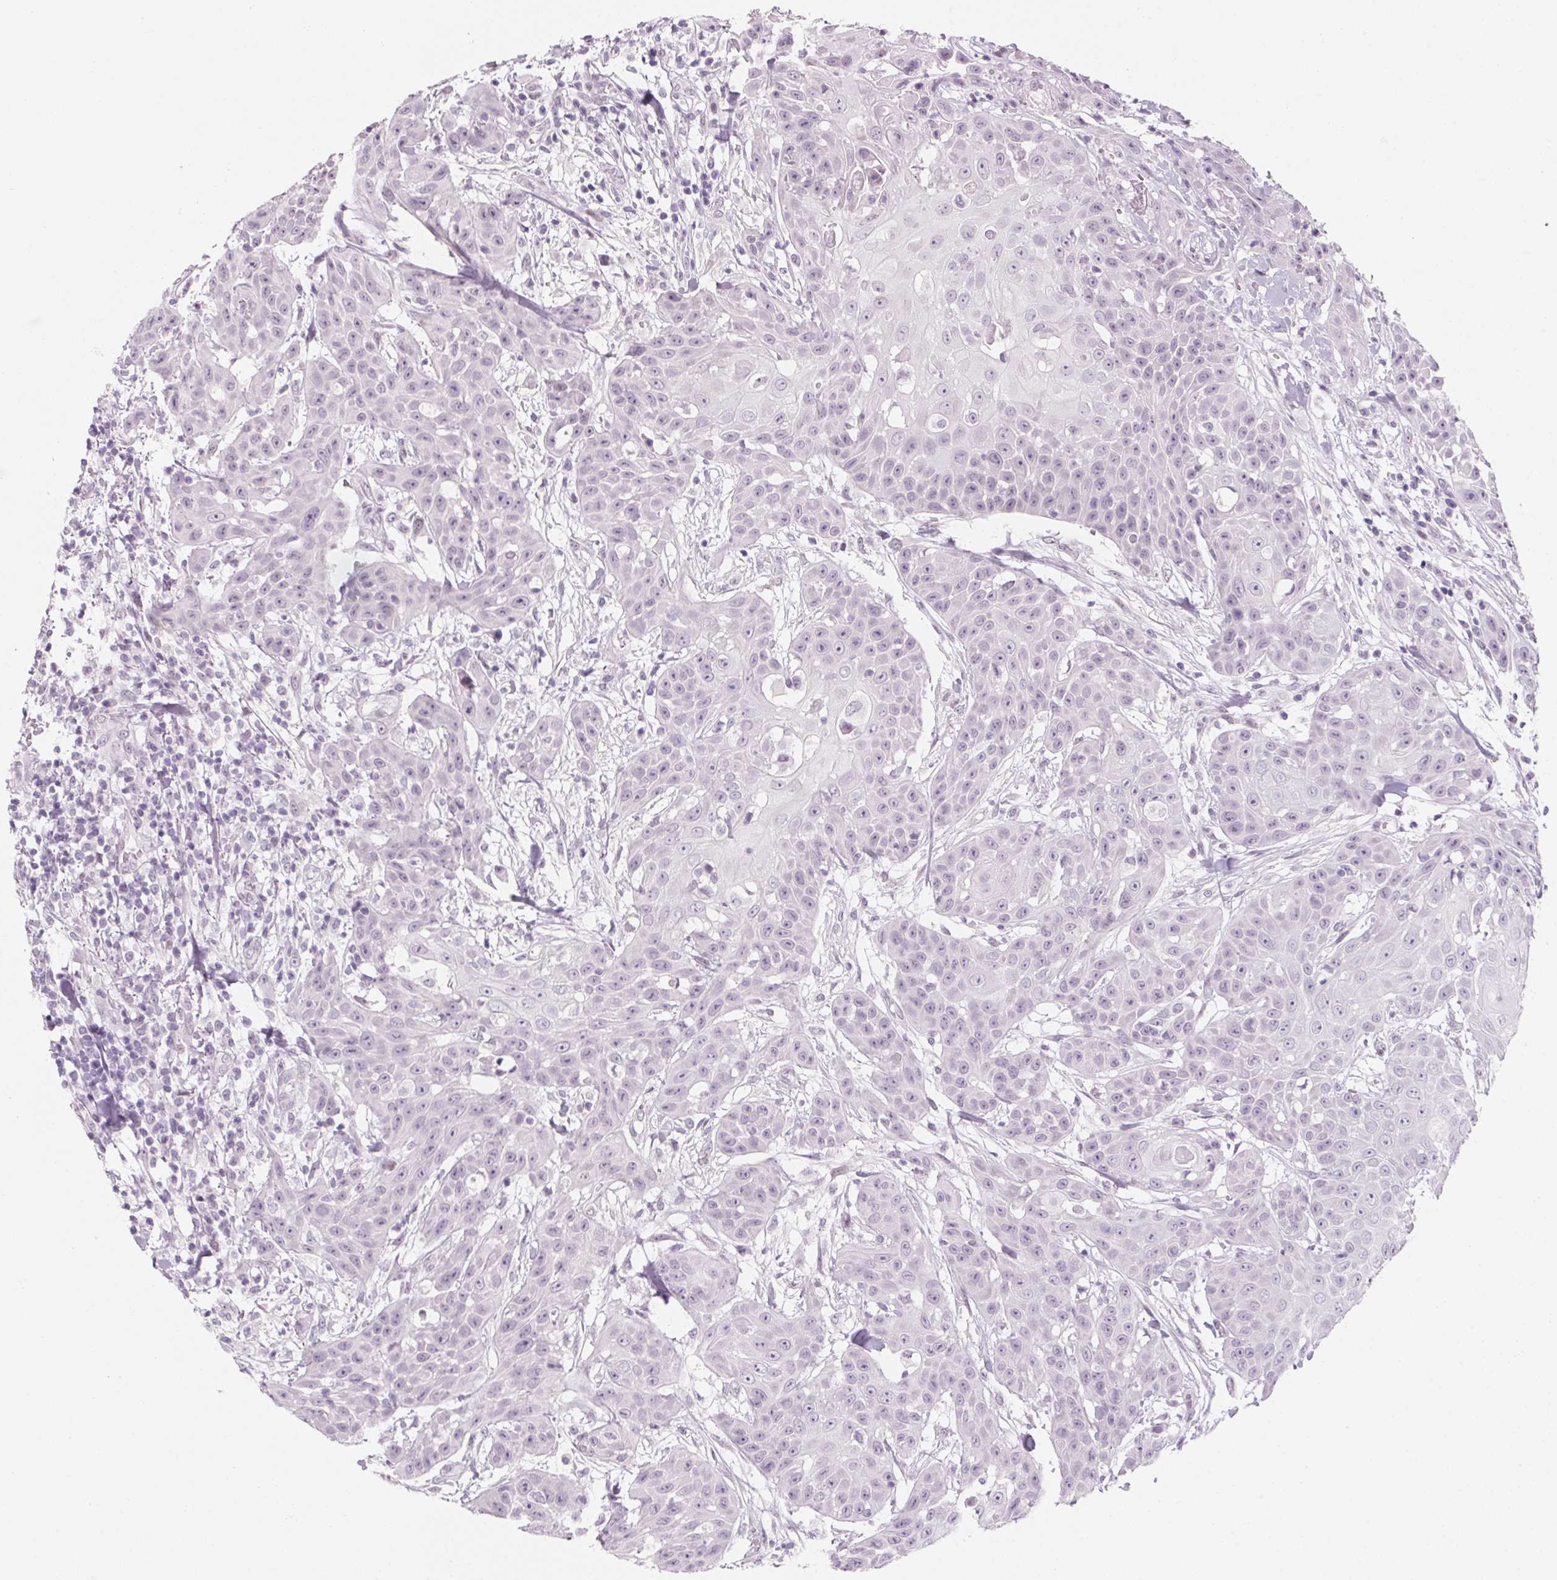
{"staining": {"intensity": "negative", "quantity": "none", "location": "none"}, "tissue": "head and neck cancer", "cell_type": "Tumor cells", "image_type": "cancer", "snomed": [{"axis": "morphology", "description": "Squamous cell carcinoma, NOS"}, {"axis": "topography", "description": "Oral tissue"}, {"axis": "topography", "description": "Head-Neck"}], "caption": "The micrograph exhibits no staining of tumor cells in head and neck cancer.", "gene": "KCNQ2", "patient": {"sex": "female", "age": 55}}